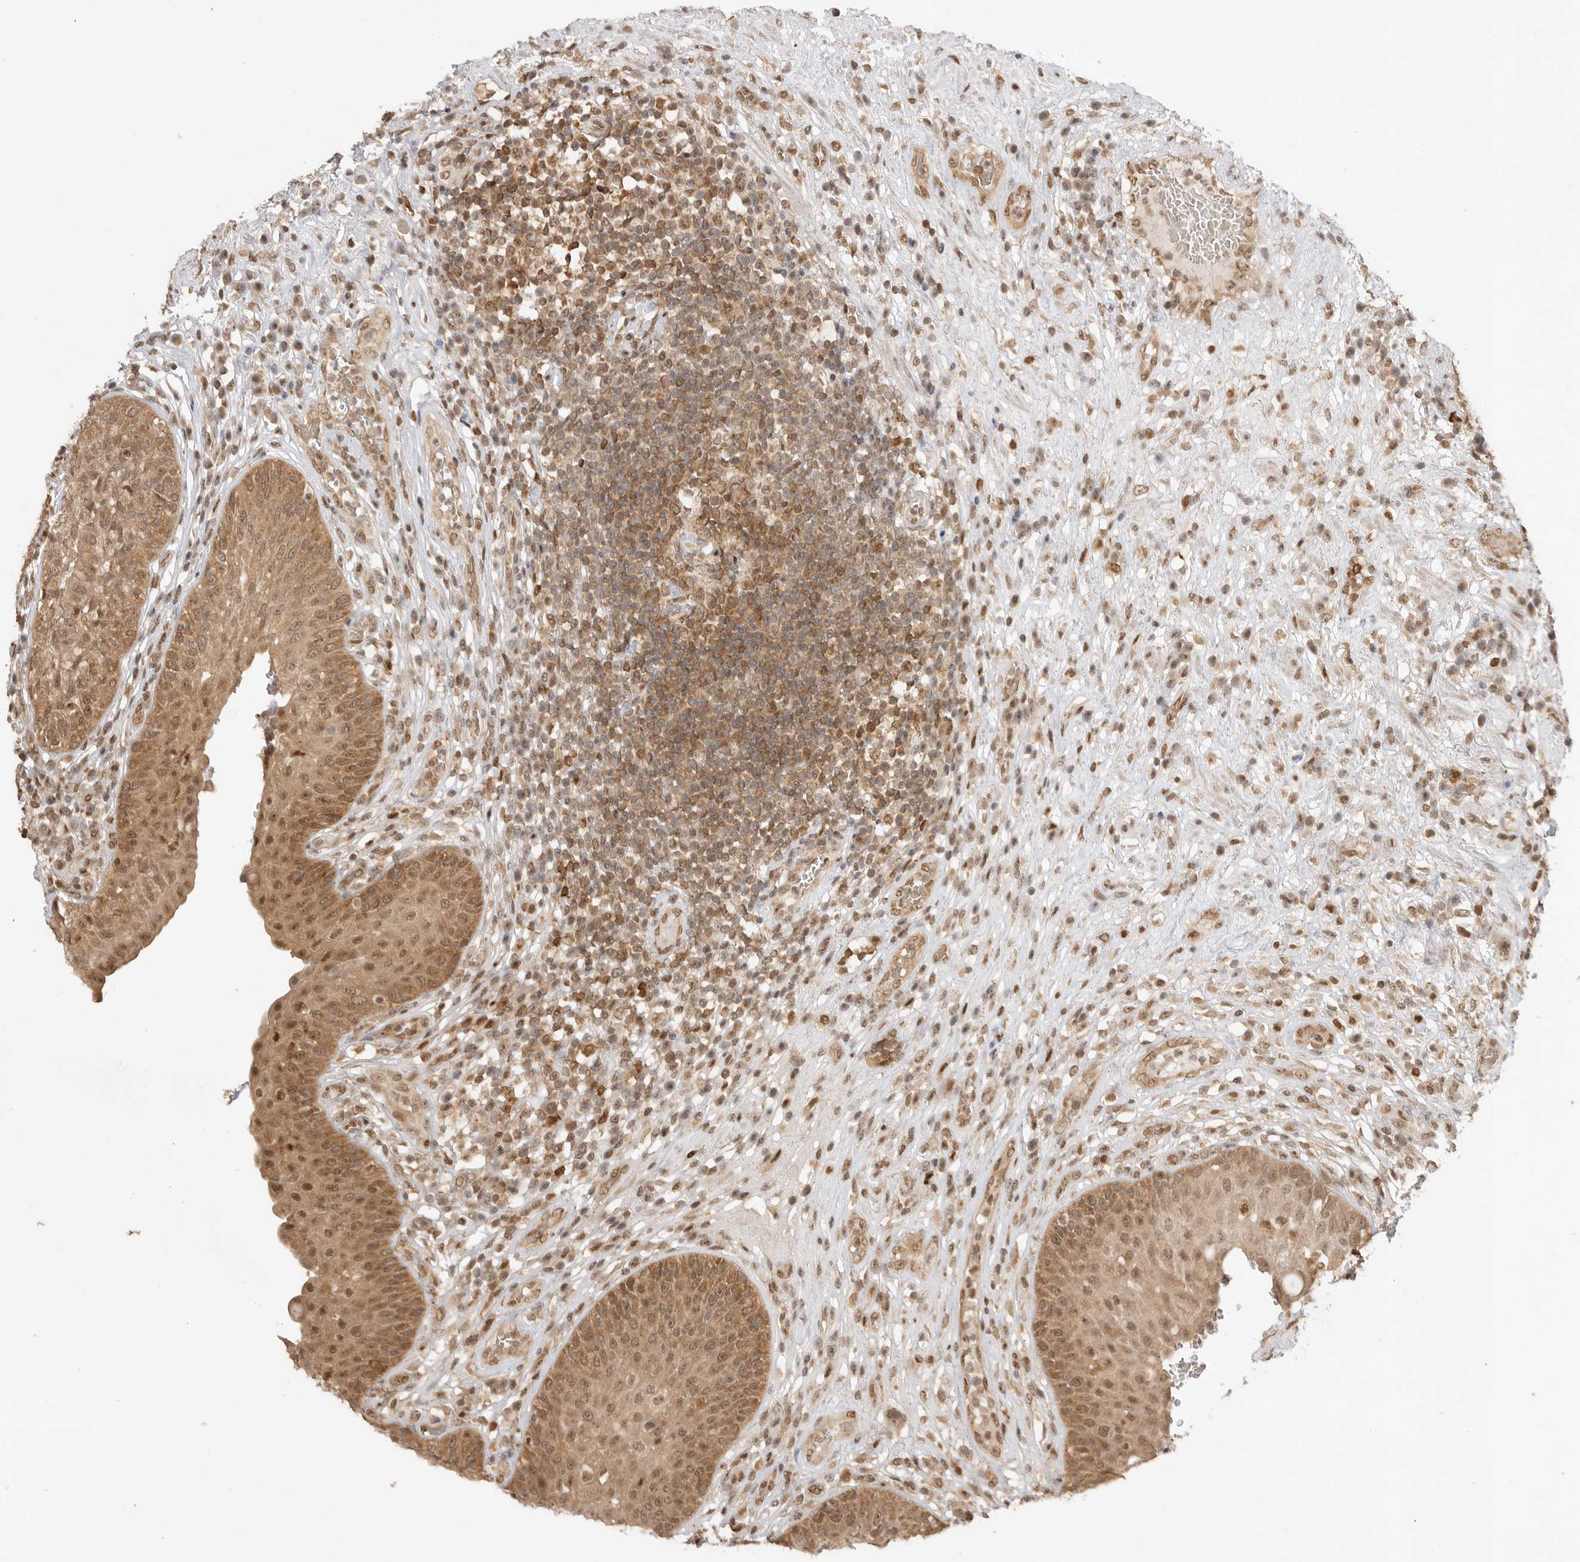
{"staining": {"intensity": "moderate", "quantity": ">75%", "location": "cytoplasmic/membranous,nuclear"}, "tissue": "urinary bladder", "cell_type": "Urothelial cells", "image_type": "normal", "snomed": [{"axis": "morphology", "description": "Normal tissue, NOS"}, {"axis": "topography", "description": "Urinary bladder"}], "caption": "A brown stain labels moderate cytoplasmic/membranous,nuclear expression of a protein in urothelial cells of normal human urinary bladder. Using DAB (brown) and hematoxylin (blue) stains, captured at high magnification using brightfield microscopy.", "gene": "ALKAL1", "patient": {"sex": "female", "age": 62}}